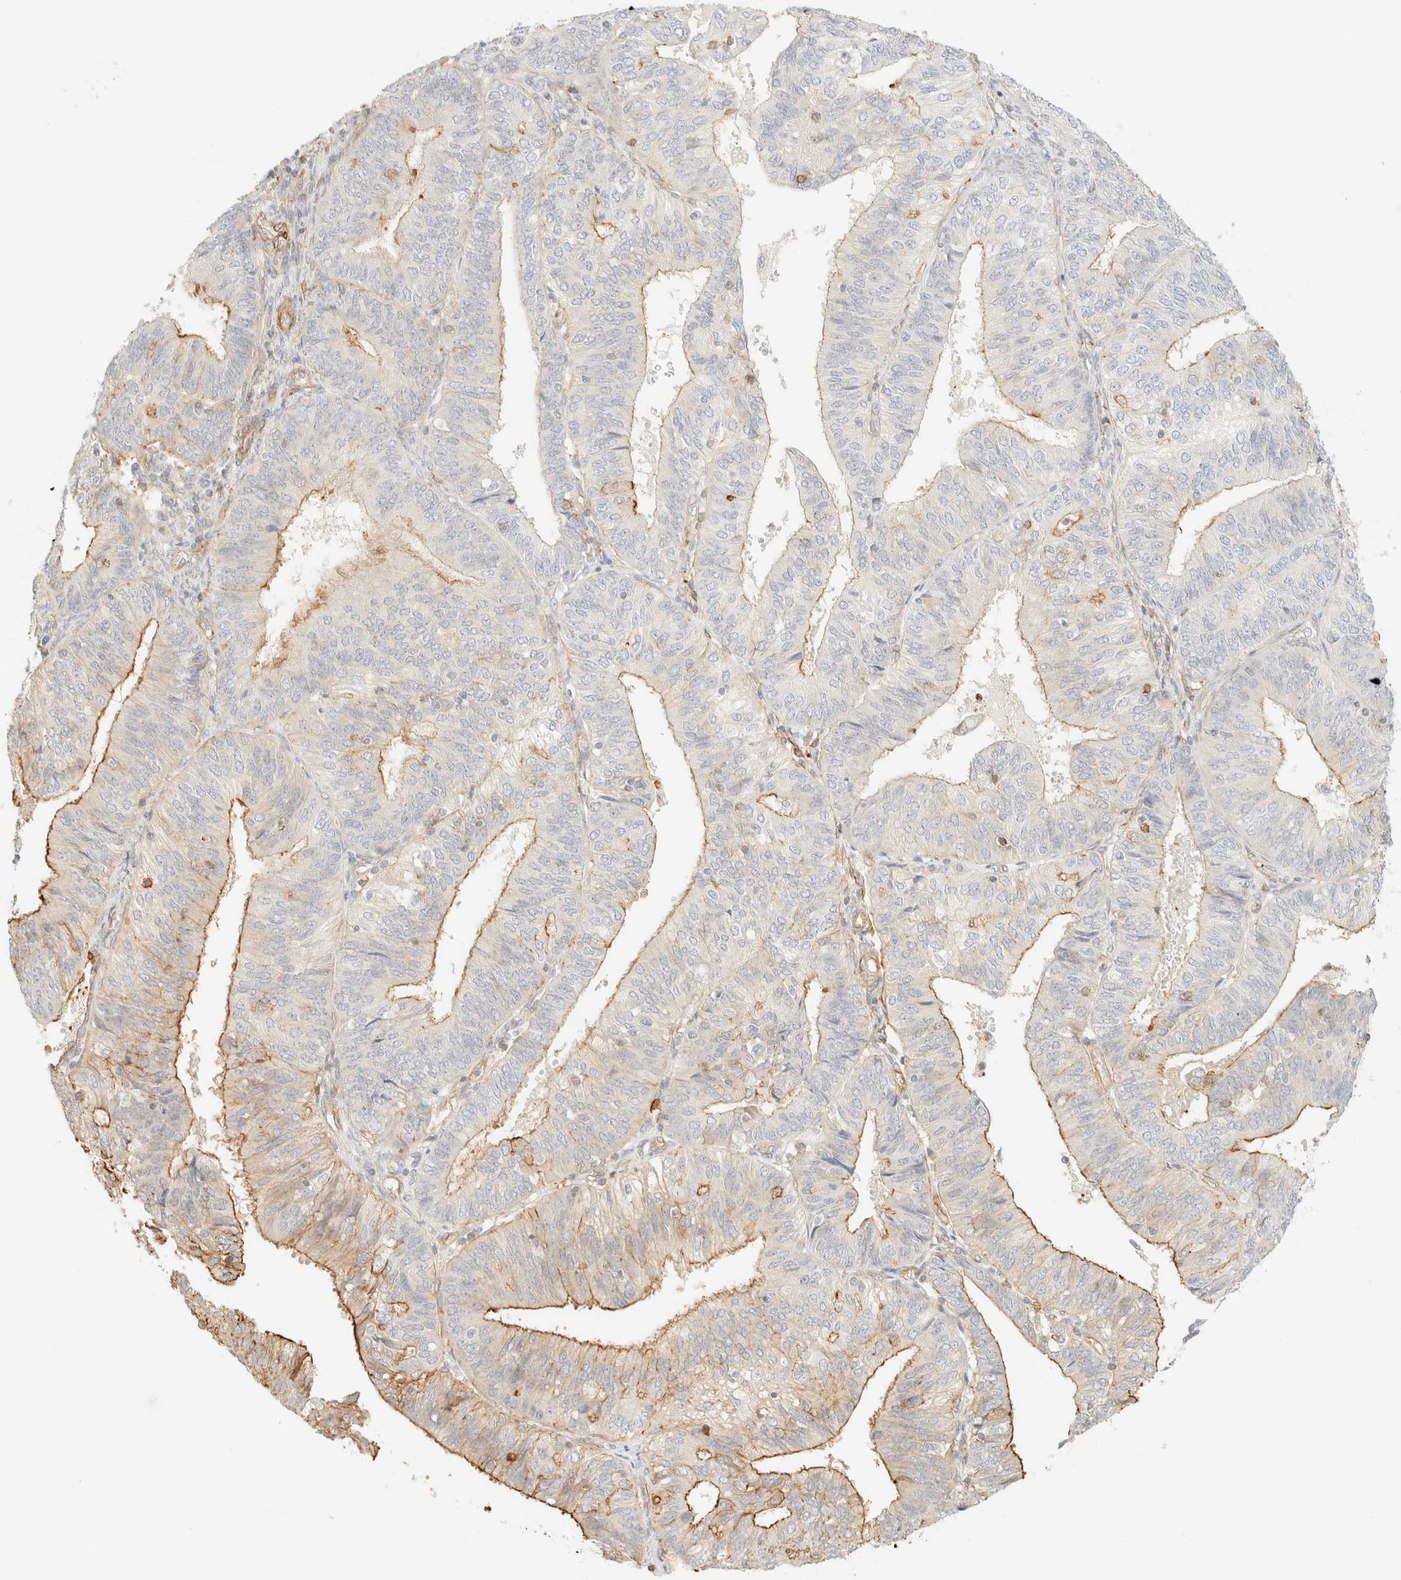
{"staining": {"intensity": "moderate", "quantity": "25%-75%", "location": "cytoplasmic/membranous"}, "tissue": "endometrial cancer", "cell_type": "Tumor cells", "image_type": "cancer", "snomed": [{"axis": "morphology", "description": "Adenocarcinoma, NOS"}, {"axis": "topography", "description": "Endometrium"}], "caption": "Brown immunohistochemical staining in adenocarcinoma (endometrial) displays moderate cytoplasmic/membranous staining in approximately 25%-75% of tumor cells. (Stains: DAB in brown, nuclei in blue, Microscopy: brightfield microscopy at high magnification).", "gene": "OTOP2", "patient": {"sex": "female", "age": 58}}